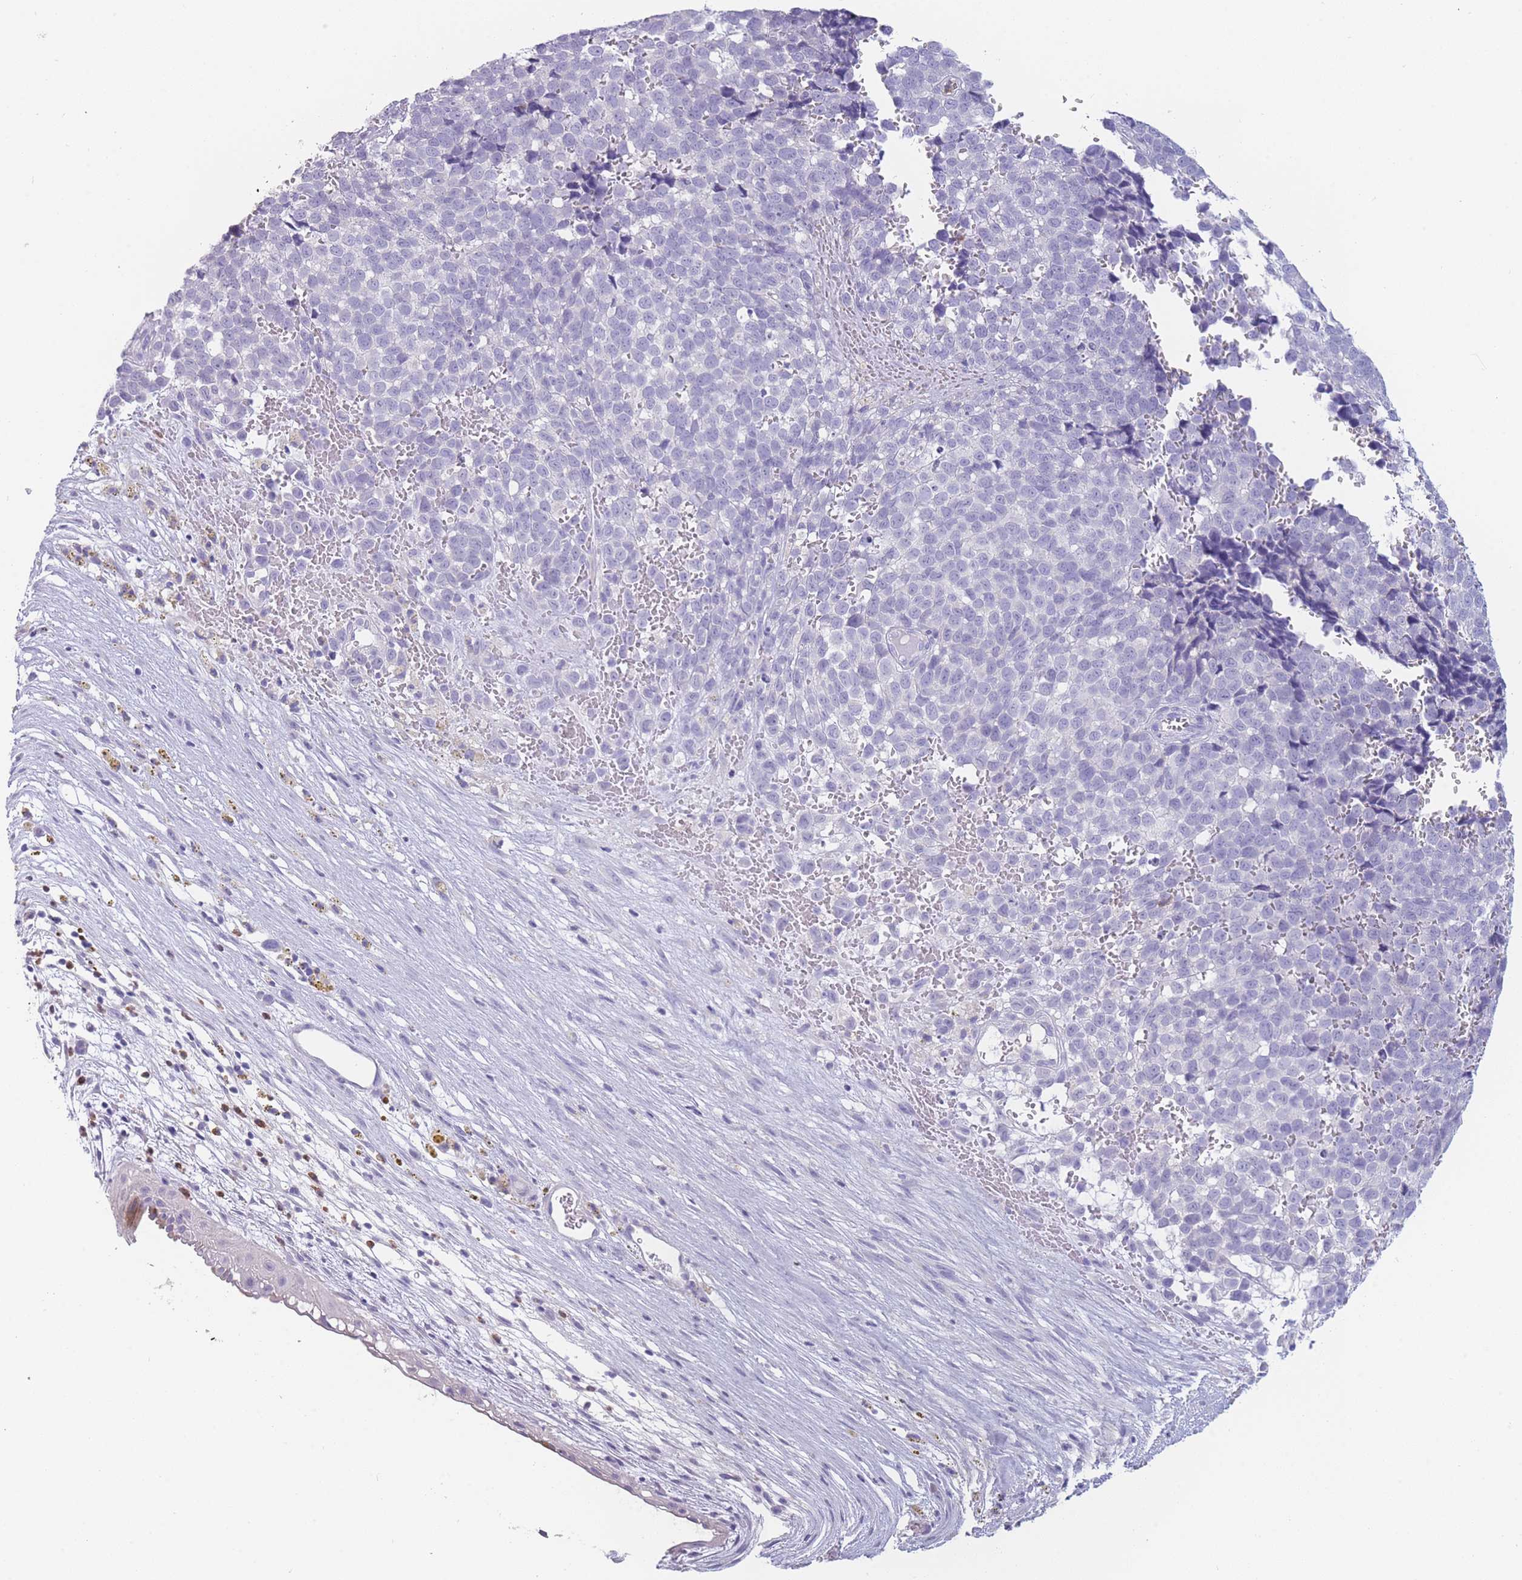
{"staining": {"intensity": "negative", "quantity": "none", "location": "none"}, "tissue": "melanoma", "cell_type": "Tumor cells", "image_type": "cancer", "snomed": [{"axis": "morphology", "description": "Malignant melanoma, NOS"}, {"axis": "topography", "description": "Nose, NOS"}], "caption": "Immunohistochemistry (IHC) image of neoplastic tissue: human malignant melanoma stained with DAB displays no significant protein staining in tumor cells.", "gene": "ZNF627", "patient": {"sex": "female", "age": 48}}